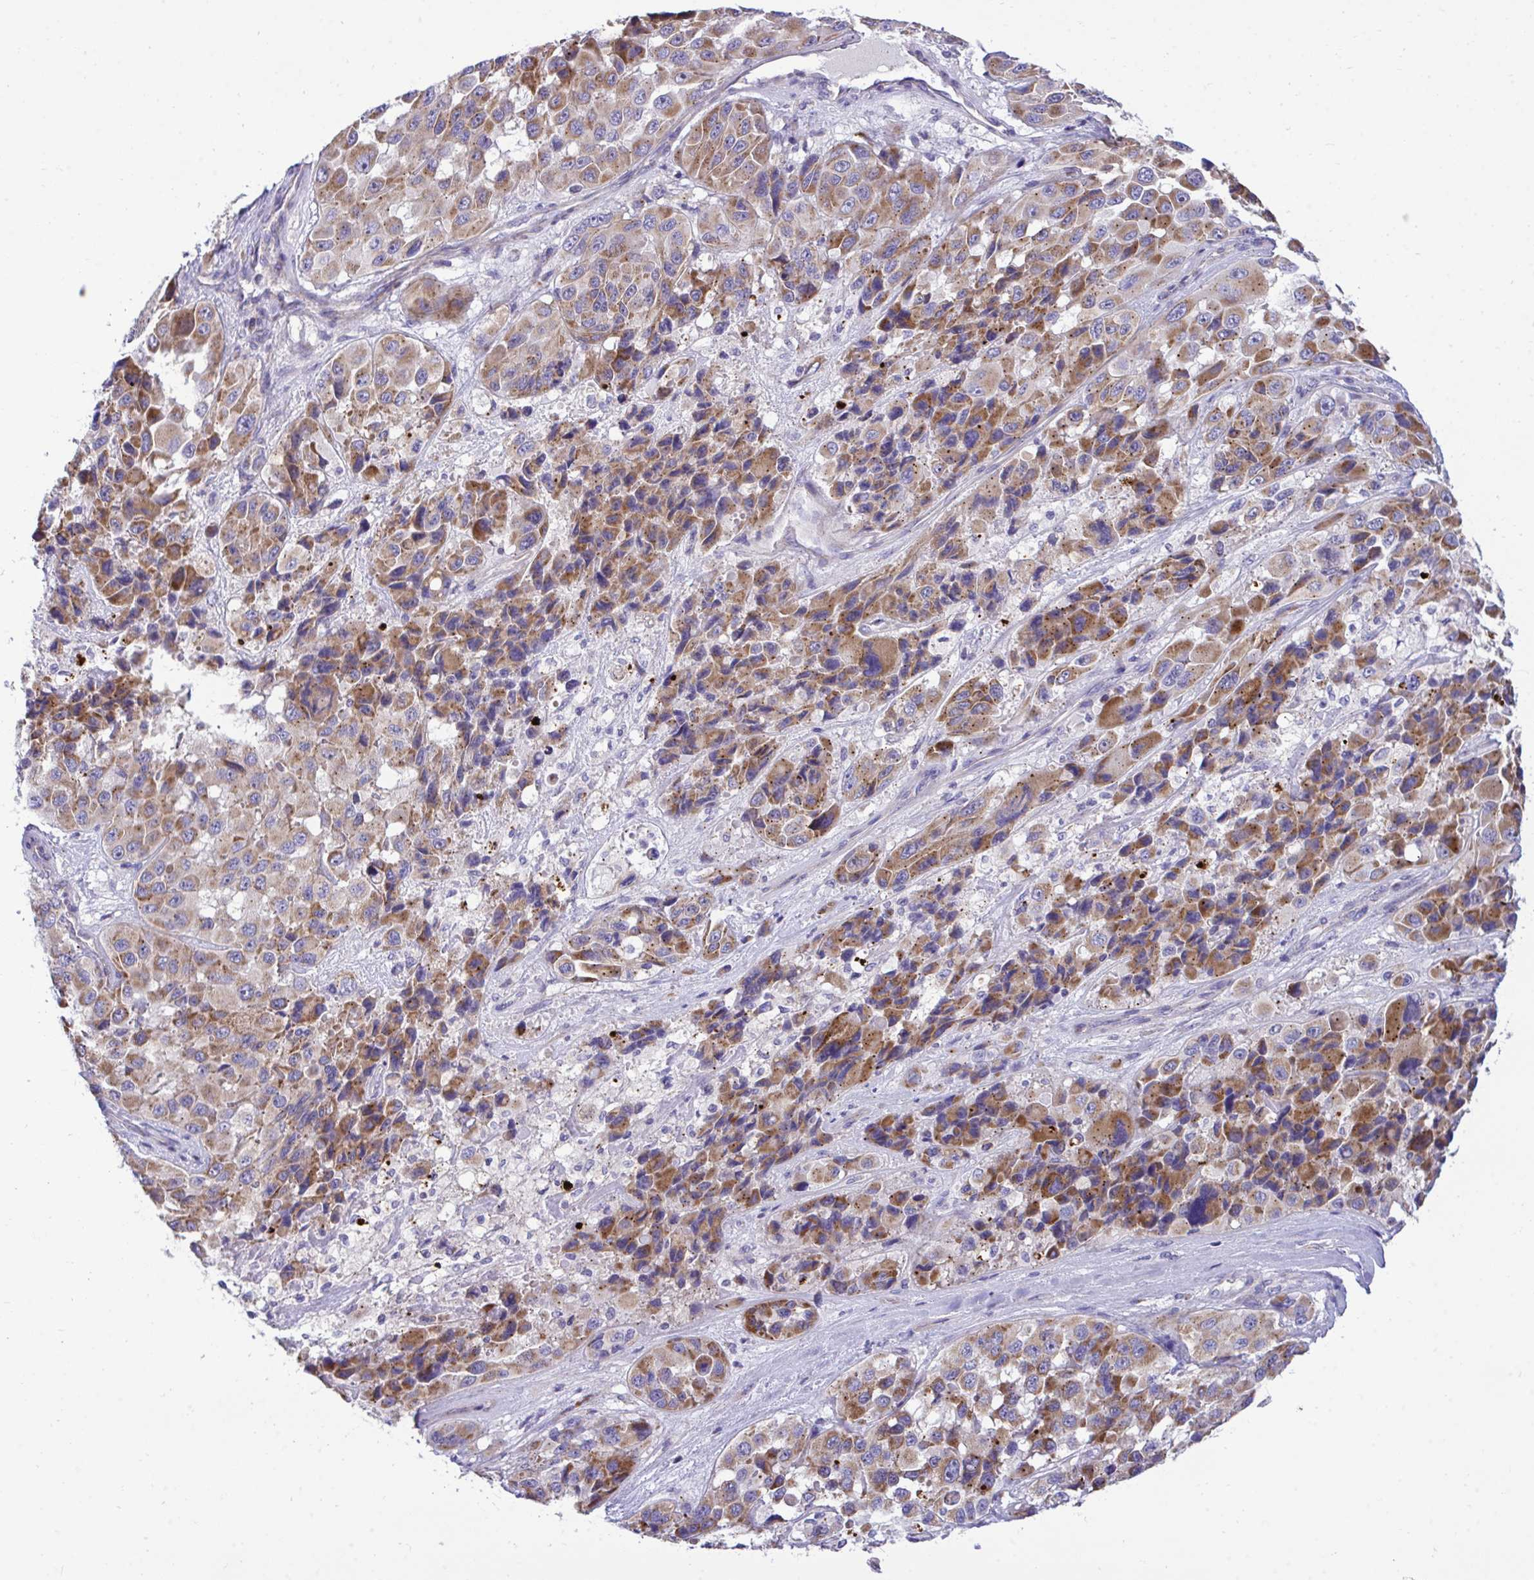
{"staining": {"intensity": "moderate", "quantity": ">75%", "location": "cytoplasmic/membranous"}, "tissue": "melanoma", "cell_type": "Tumor cells", "image_type": "cancer", "snomed": [{"axis": "morphology", "description": "Malignant melanoma, Metastatic site"}, {"axis": "topography", "description": "Lymph node"}], "caption": "Moderate cytoplasmic/membranous protein expression is appreciated in approximately >75% of tumor cells in malignant melanoma (metastatic site).", "gene": "MRPS16", "patient": {"sex": "female", "age": 65}}